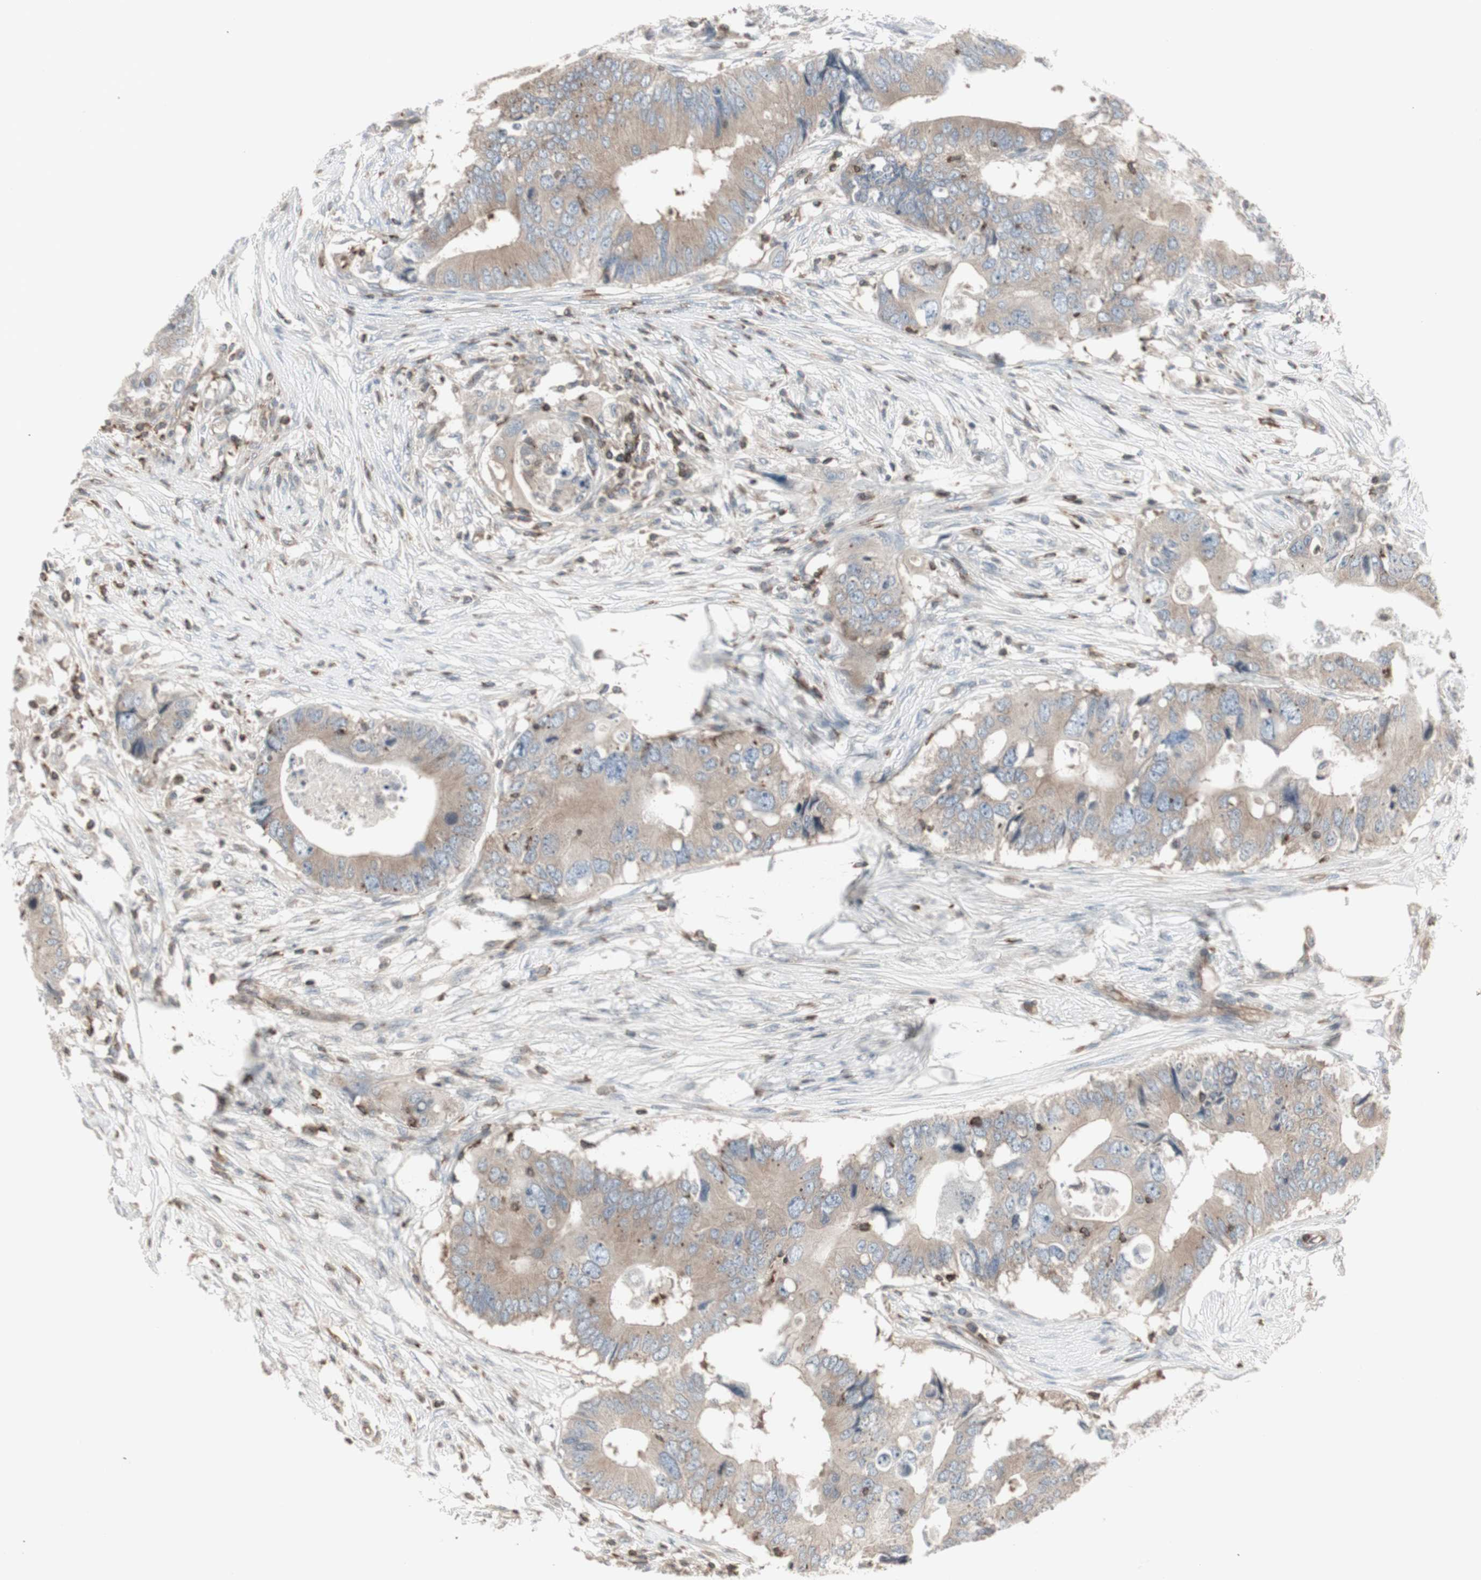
{"staining": {"intensity": "moderate", "quantity": "<25%", "location": "cytoplasmic/membranous"}, "tissue": "colorectal cancer", "cell_type": "Tumor cells", "image_type": "cancer", "snomed": [{"axis": "morphology", "description": "Adenocarcinoma, NOS"}, {"axis": "topography", "description": "Colon"}], "caption": "Tumor cells exhibit moderate cytoplasmic/membranous staining in approximately <25% of cells in colorectal adenocarcinoma. (IHC, brightfield microscopy, high magnification).", "gene": "ARHGEF1", "patient": {"sex": "male", "age": 71}}